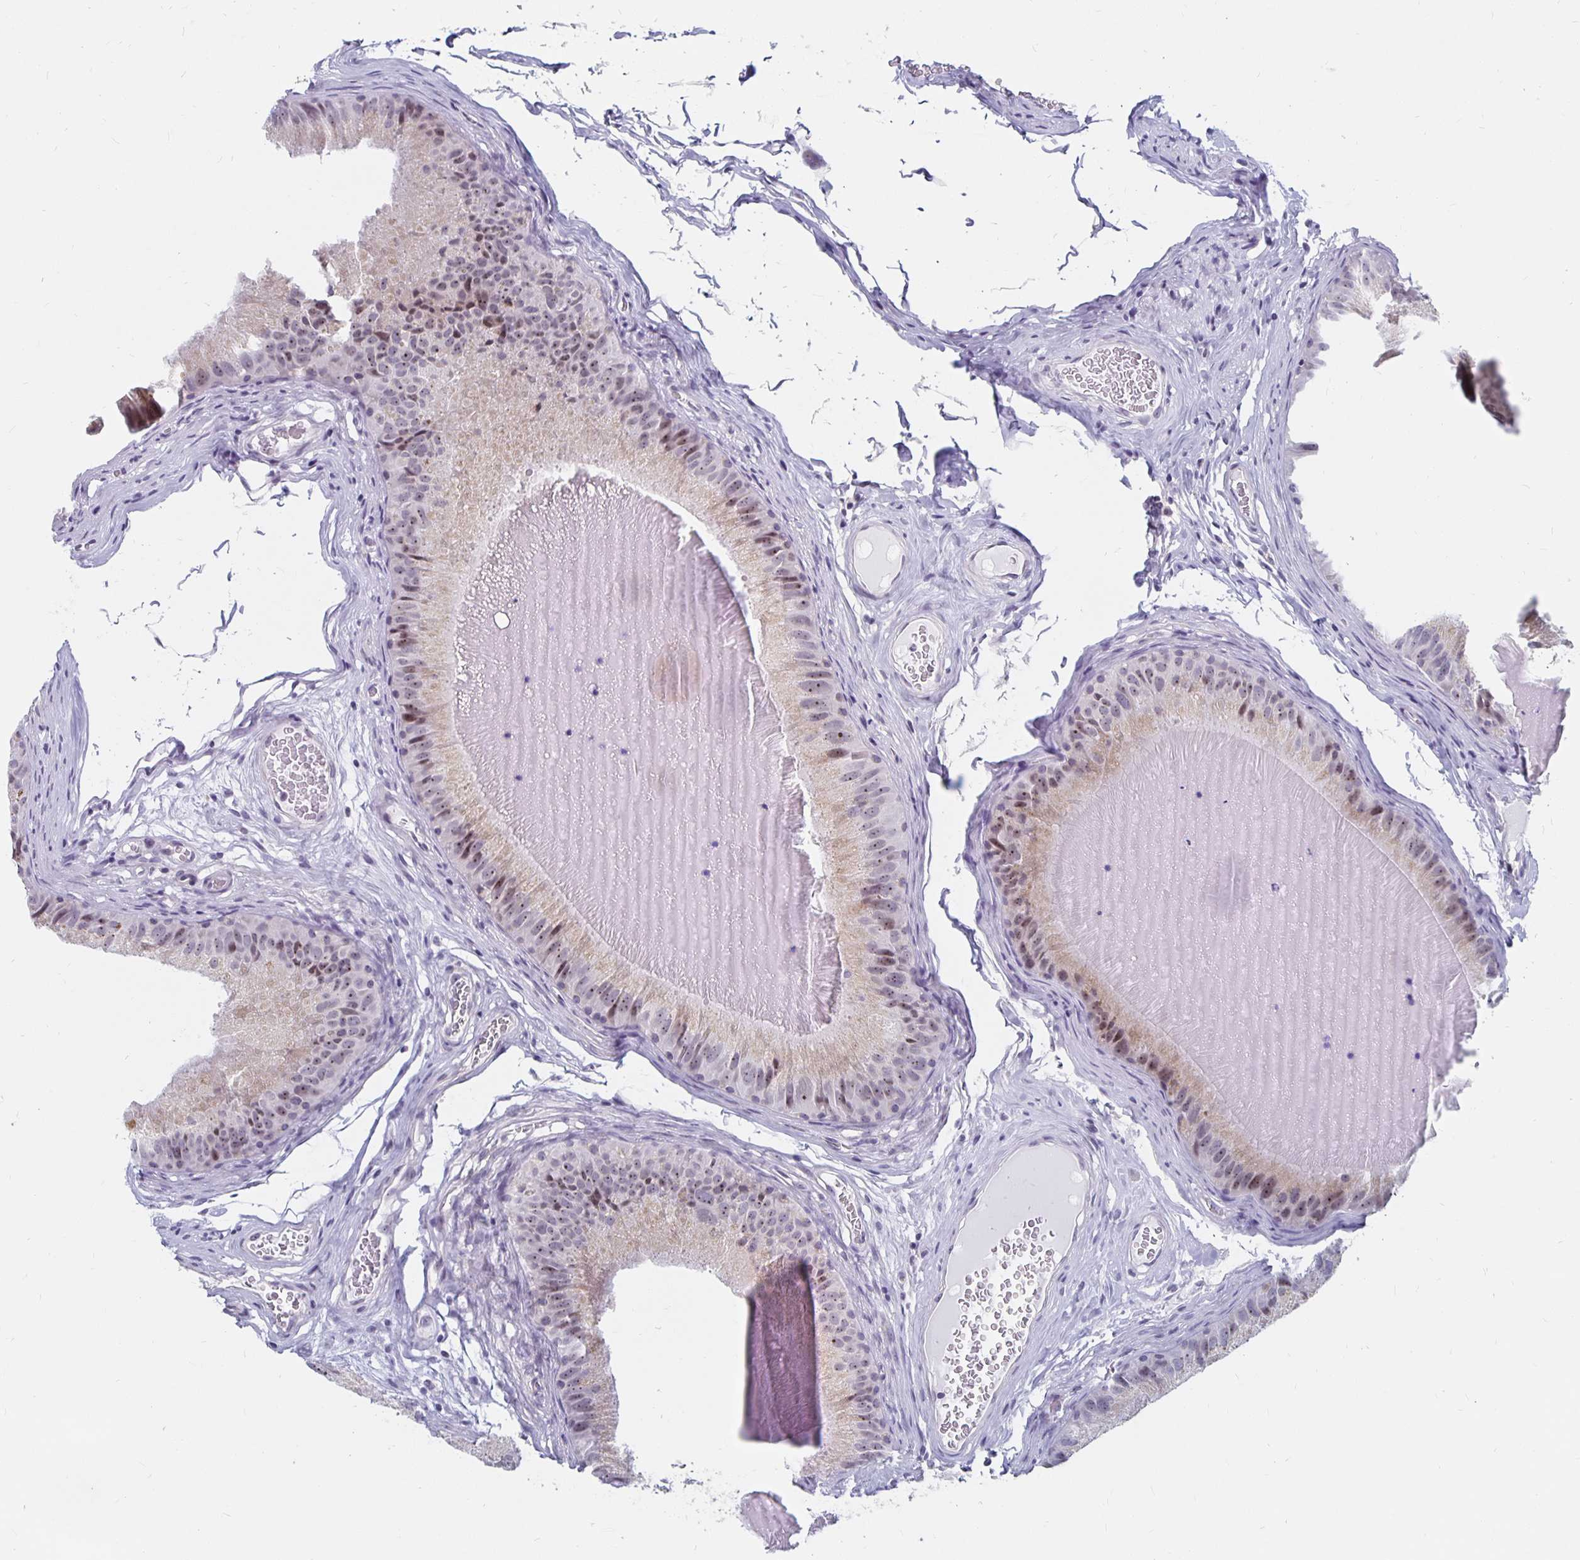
{"staining": {"intensity": "moderate", "quantity": ">75%", "location": "cytoplasmic/membranous,nuclear"}, "tissue": "epididymis", "cell_type": "Glandular cells", "image_type": "normal", "snomed": [{"axis": "morphology", "description": "Normal tissue, NOS"}, {"axis": "topography", "description": "Epididymis, spermatic cord, NOS"}], "caption": "High-power microscopy captured an immunohistochemistry (IHC) photomicrograph of unremarkable epididymis, revealing moderate cytoplasmic/membranous,nuclear positivity in approximately >75% of glandular cells. The staining was performed using DAB, with brown indicating positive protein expression. Nuclei are stained blue with hematoxylin.", "gene": "NUP85", "patient": {"sex": "male", "age": 39}}